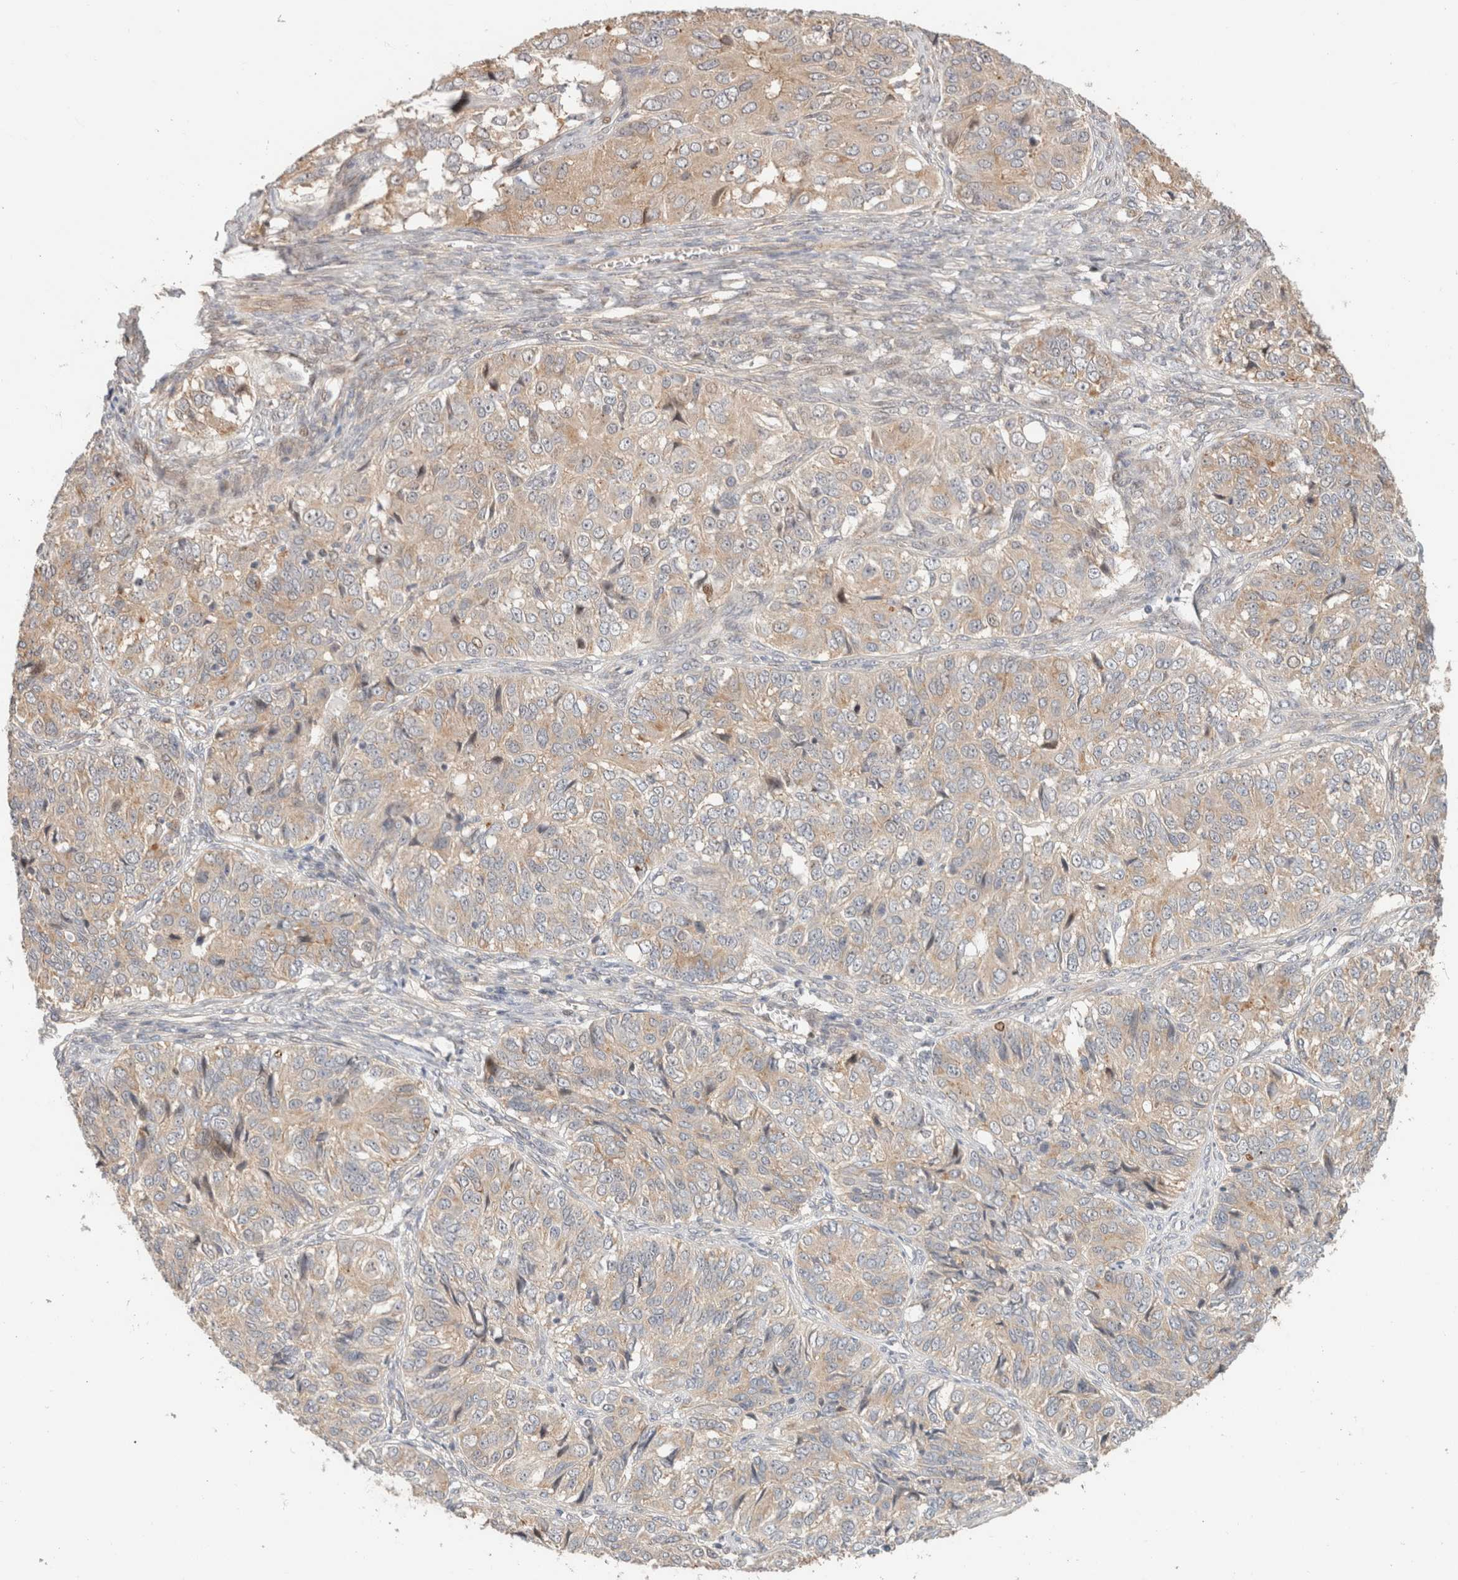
{"staining": {"intensity": "weak", "quantity": "25%-75%", "location": "cytoplasmic/membranous"}, "tissue": "ovarian cancer", "cell_type": "Tumor cells", "image_type": "cancer", "snomed": [{"axis": "morphology", "description": "Carcinoma, endometroid"}, {"axis": "topography", "description": "Ovary"}], "caption": "Brown immunohistochemical staining in ovarian endometroid carcinoma displays weak cytoplasmic/membranous positivity in about 25%-75% of tumor cells.", "gene": "ID3", "patient": {"sex": "female", "age": 51}}